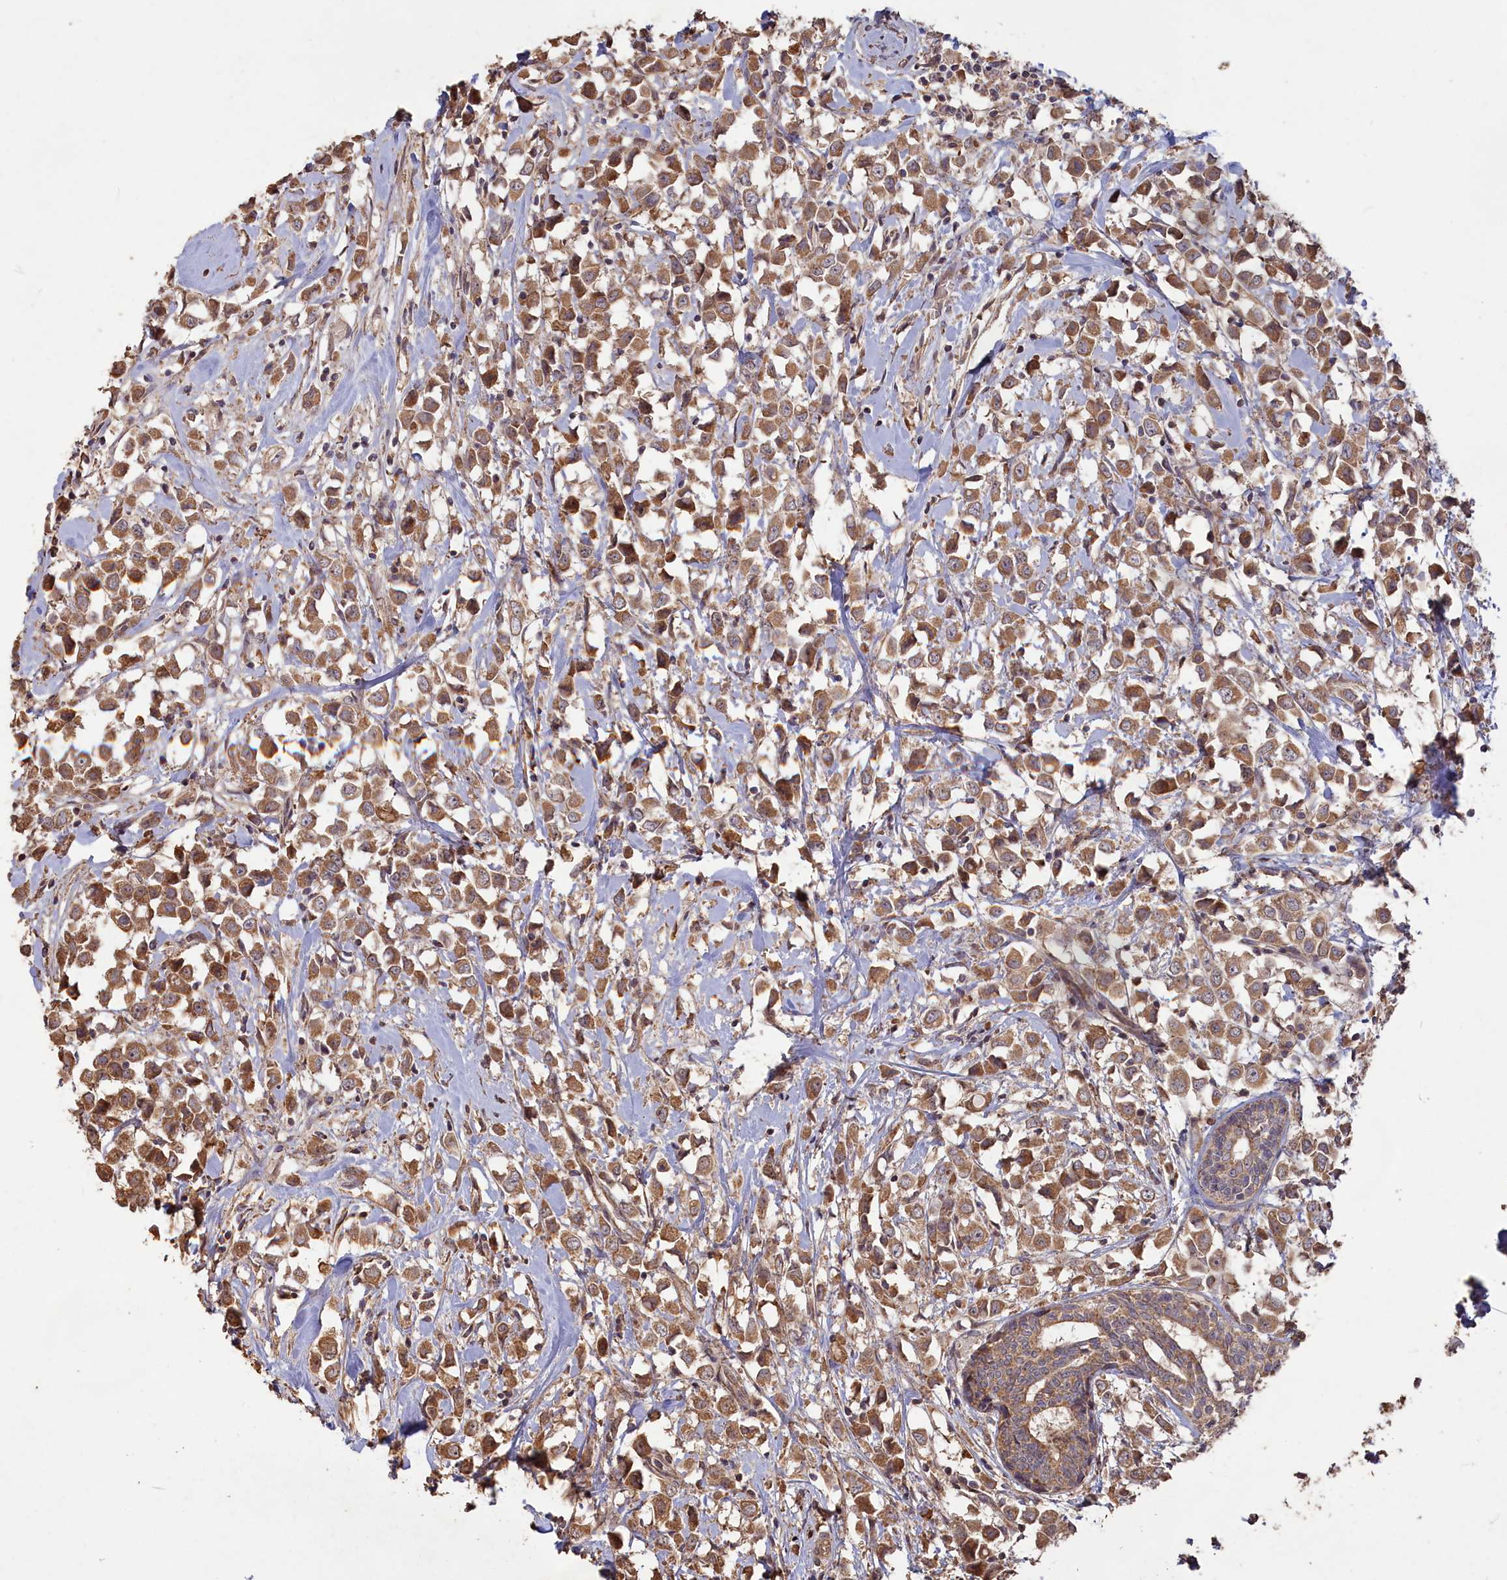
{"staining": {"intensity": "moderate", "quantity": ">75%", "location": "cytoplasmic/membranous"}, "tissue": "breast cancer", "cell_type": "Tumor cells", "image_type": "cancer", "snomed": [{"axis": "morphology", "description": "Duct carcinoma"}, {"axis": "topography", "description": "Breast"}], "caption": "Human breast cancer stained with a protein marker shows moderate staining in tumor cells.", "gene": "LAYN", "patient": {"sex": "female", "age": 61}}